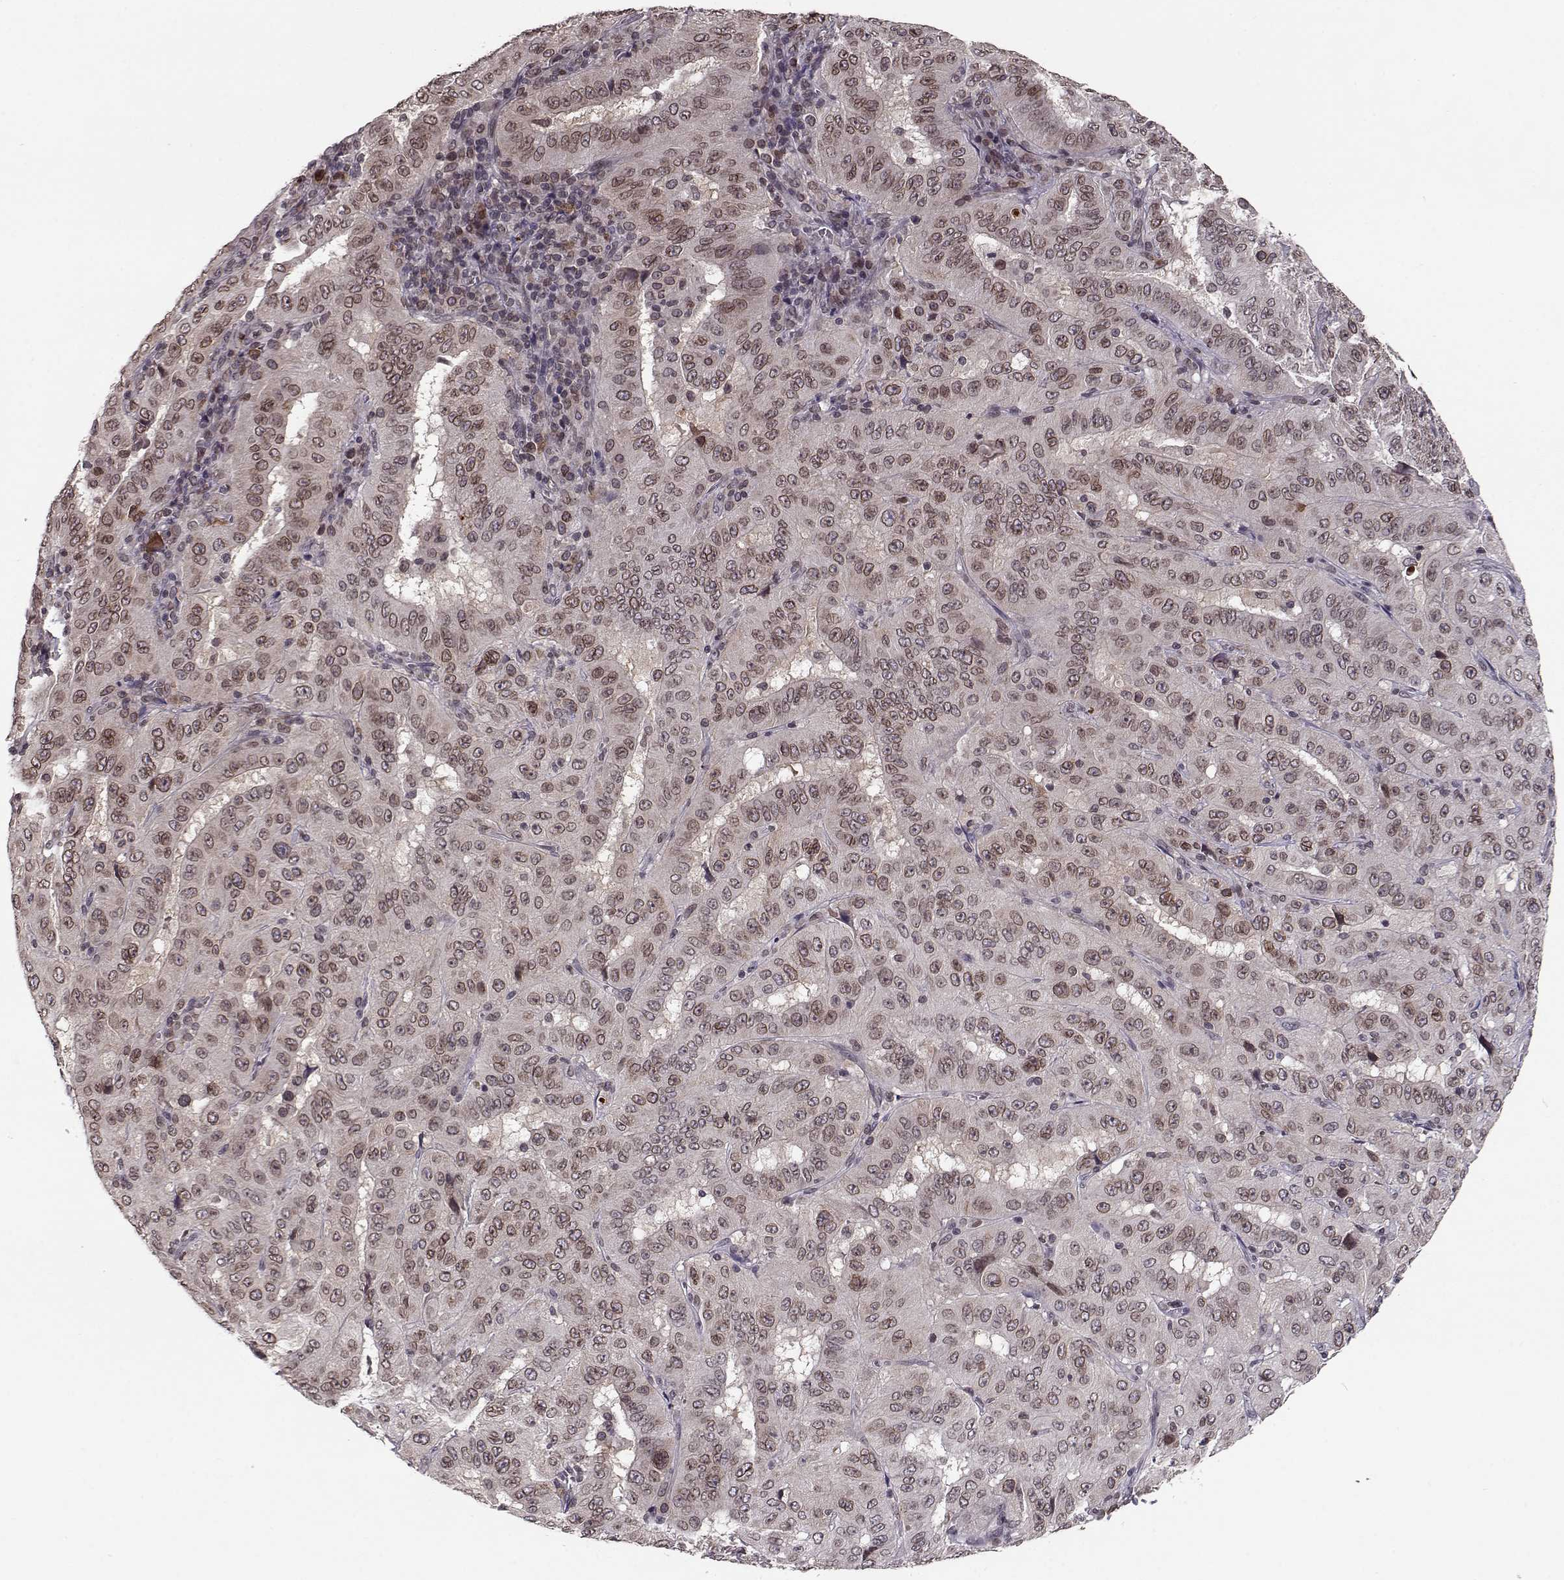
{"staining": {"intensity": "weak", "quantity": ">75%", "location": "cytoplasmic/membranous,nuclear"}, "tissue": "pancreatic cancer", "cell_type": "Tumor cells", "image_type": "cancer", "snomed": [{"axis": "morphology", "description": "Adenocarcinoma, NOS"}, {"axis": "topography", "description": "Pancreas"}], "caption": "Approximately >75% of tumor cells in pancreatic cancer (adenocarcinoma) show weak cytoplasmic/membranous and nuclear protein staining as visualized by brown immunohistochemical staining.", "gene": "NUP37", "patient": {"sex": "male", "age": 63}}